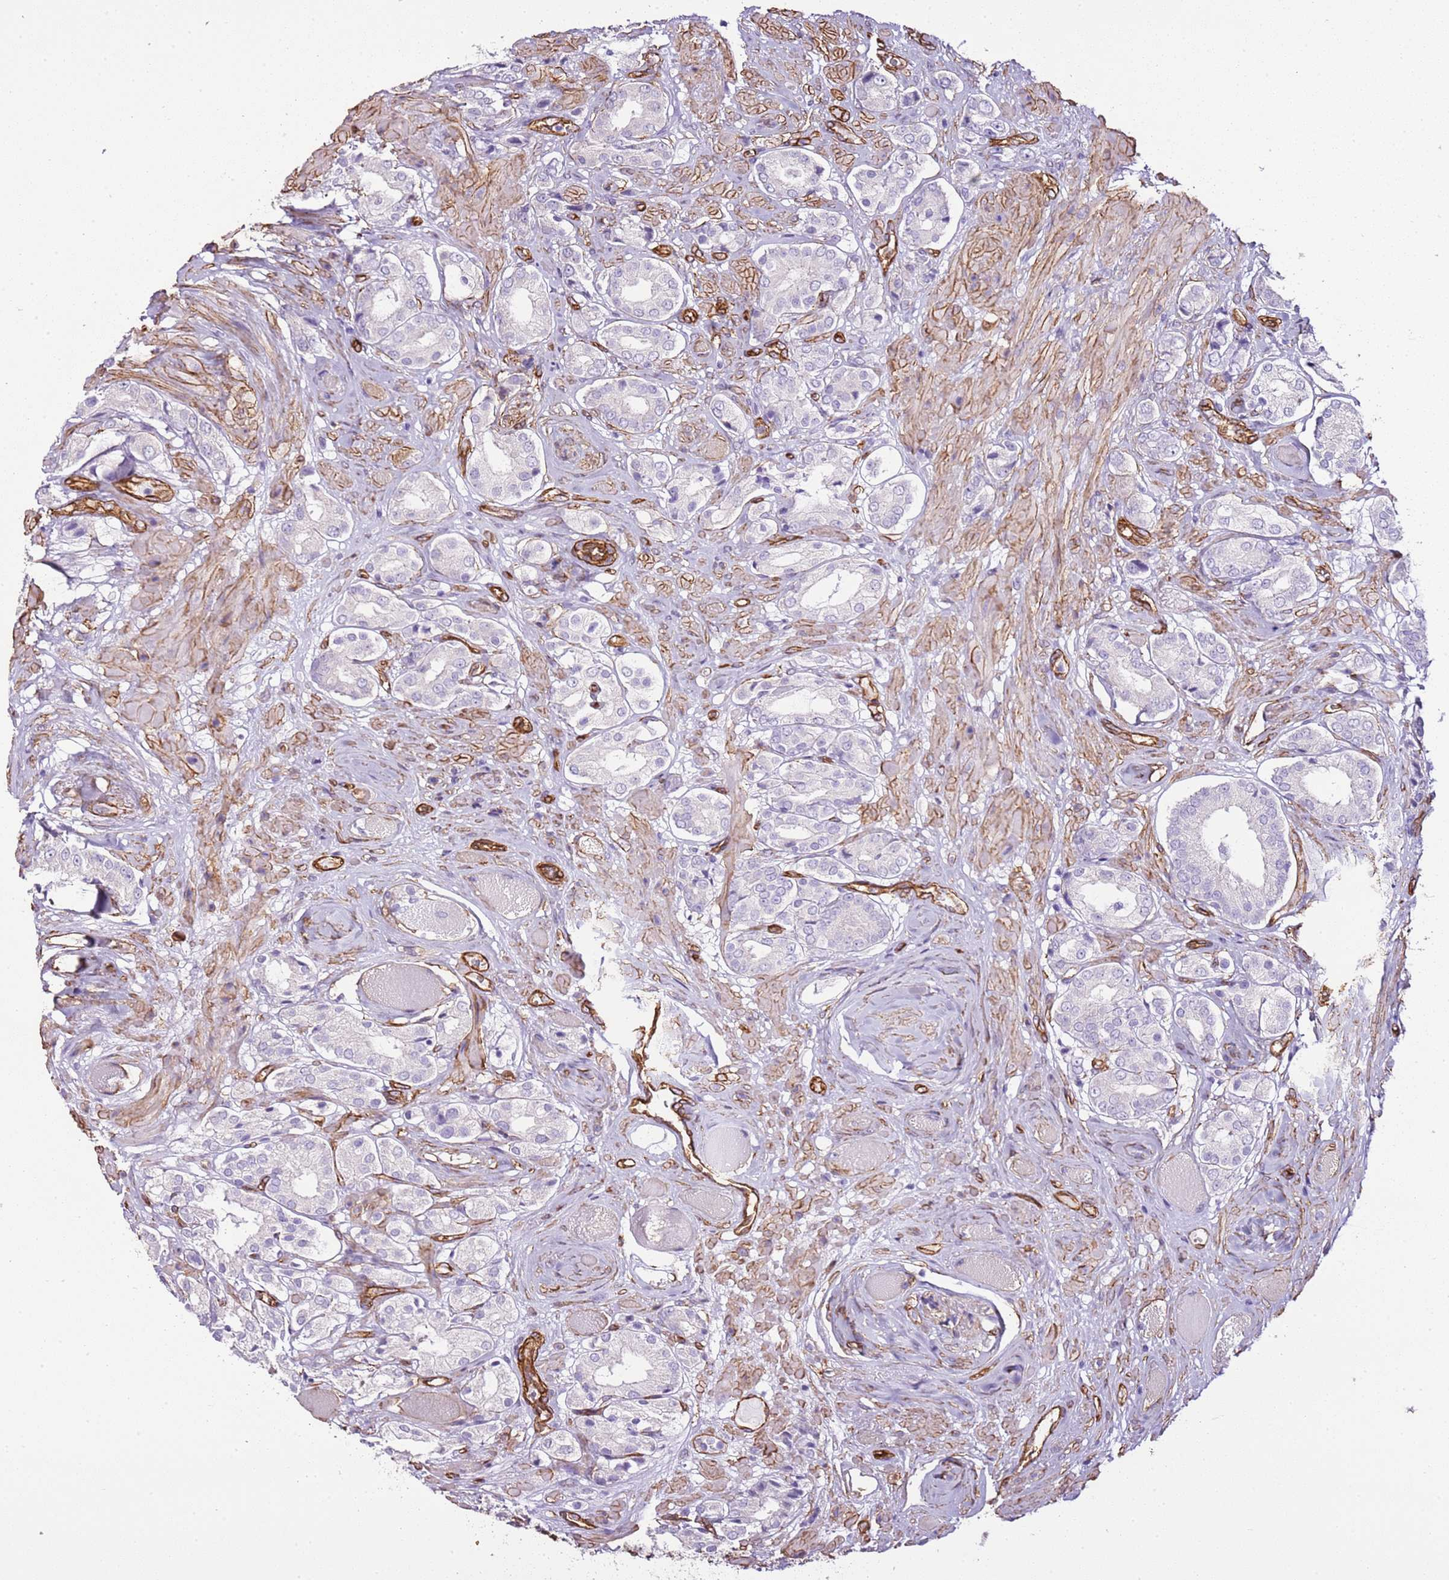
{"staining": {"intensity": "negative", "quantity": "none", "location": "none"}, "tissue": "prostate cancer", "cell_type": "Tumor cells", "image_type": "cancer", "snomed": [{"axis": "morphology", "description": "Adenocarcinoma, High grade"}, {"axis": "topography", "description": "Prostate and seminal vesicle, NOS"}], "caption": "Protein analysis of adenocarcinoma (high-grade) (prostate) exhibits no significant positivity in tumor cells.", "gene": "CTDSPL", "patient": {"sex": "male", "age": 64}}